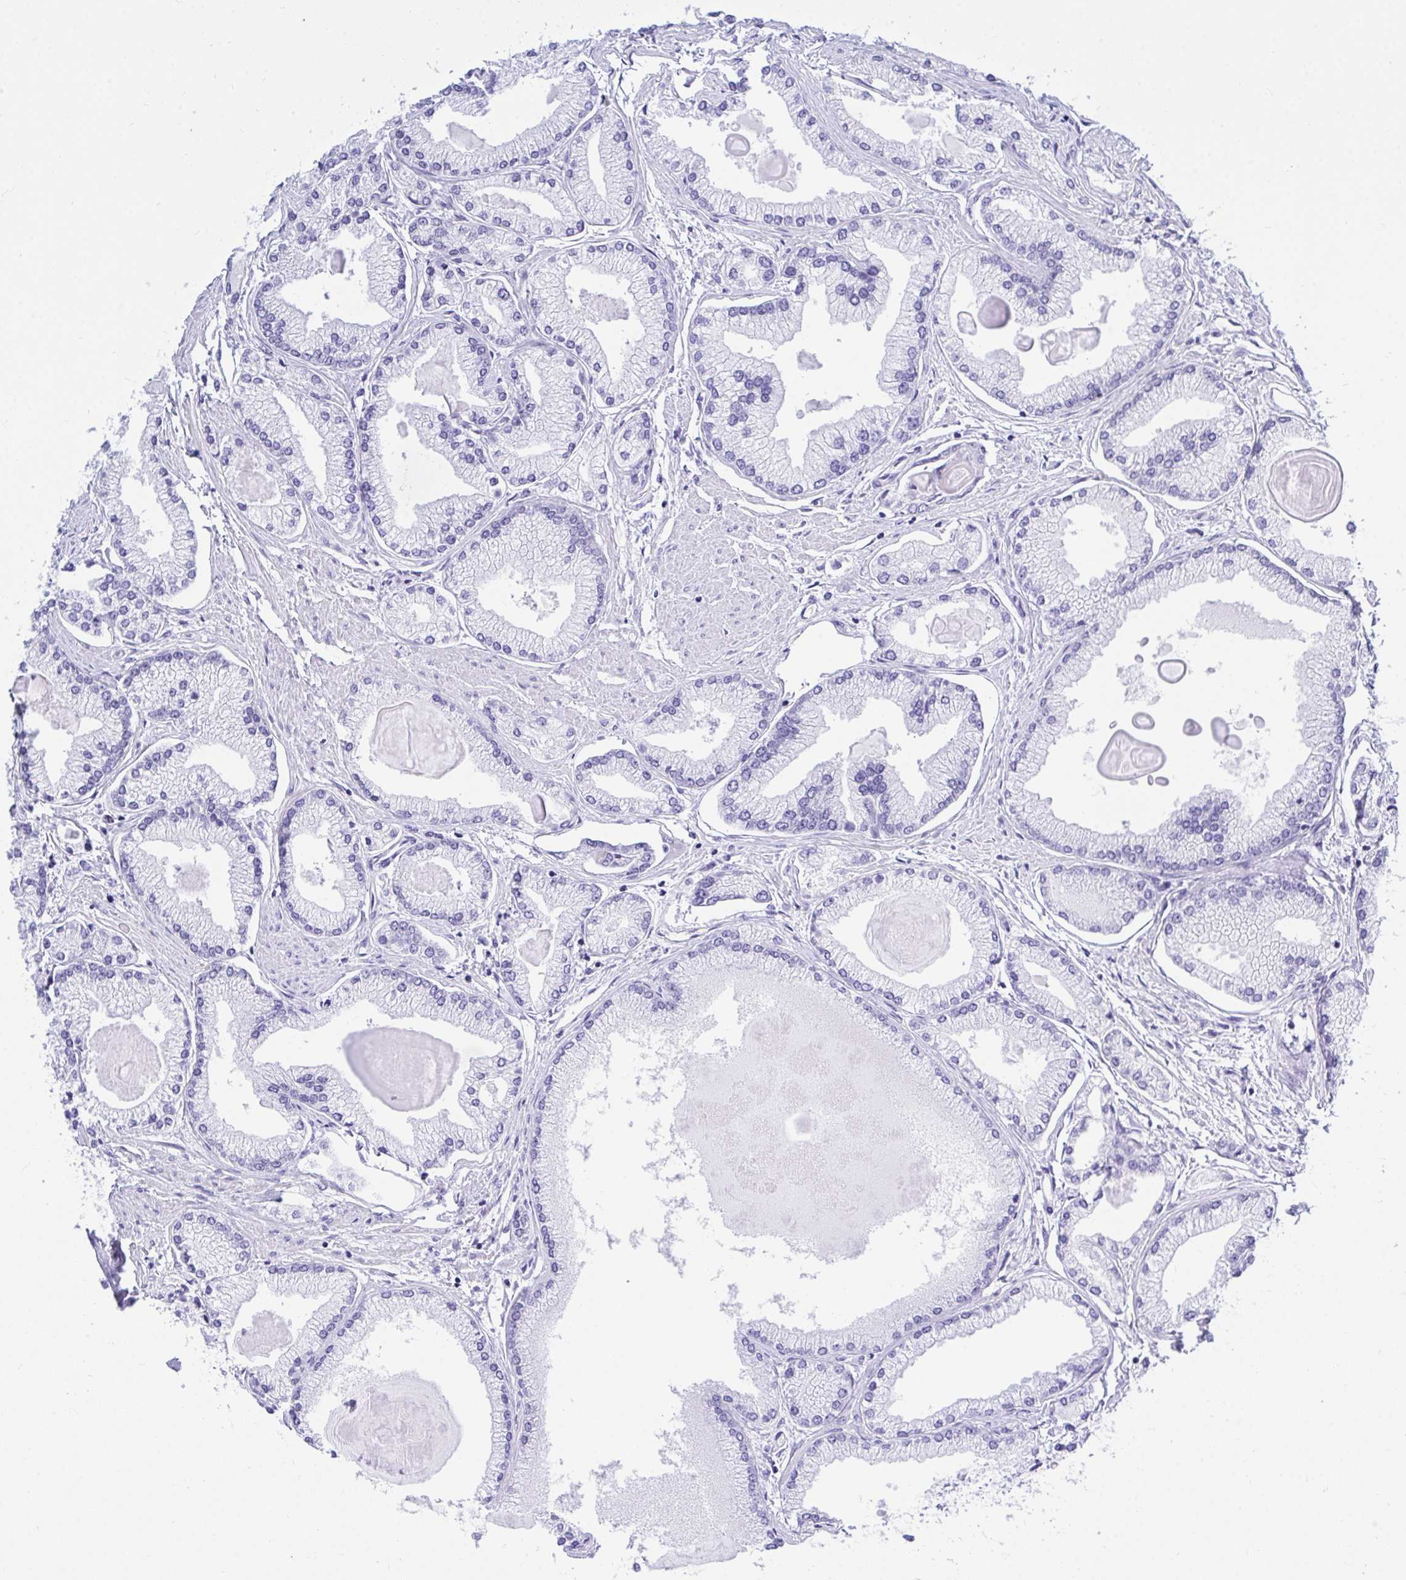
{"staining": {"intensity": "negative", "quantity": "none", "location": "none"}, "tissue": "prostate cancer", "cell_type": "Tumor cells", "image_type": "cancer", "snomed": [{"axis": "morphology", "description": "Adenocarcinoma, High grade"}, {"axis": "topography", "description": "Prostate"}], "caption": "The photomicrograph displays no significant staining in tumor cells of prostate cancer (high-grade adenocarcinoma).", "gene": "THOP1", "patient": {"sex": "male", "age": 68}}